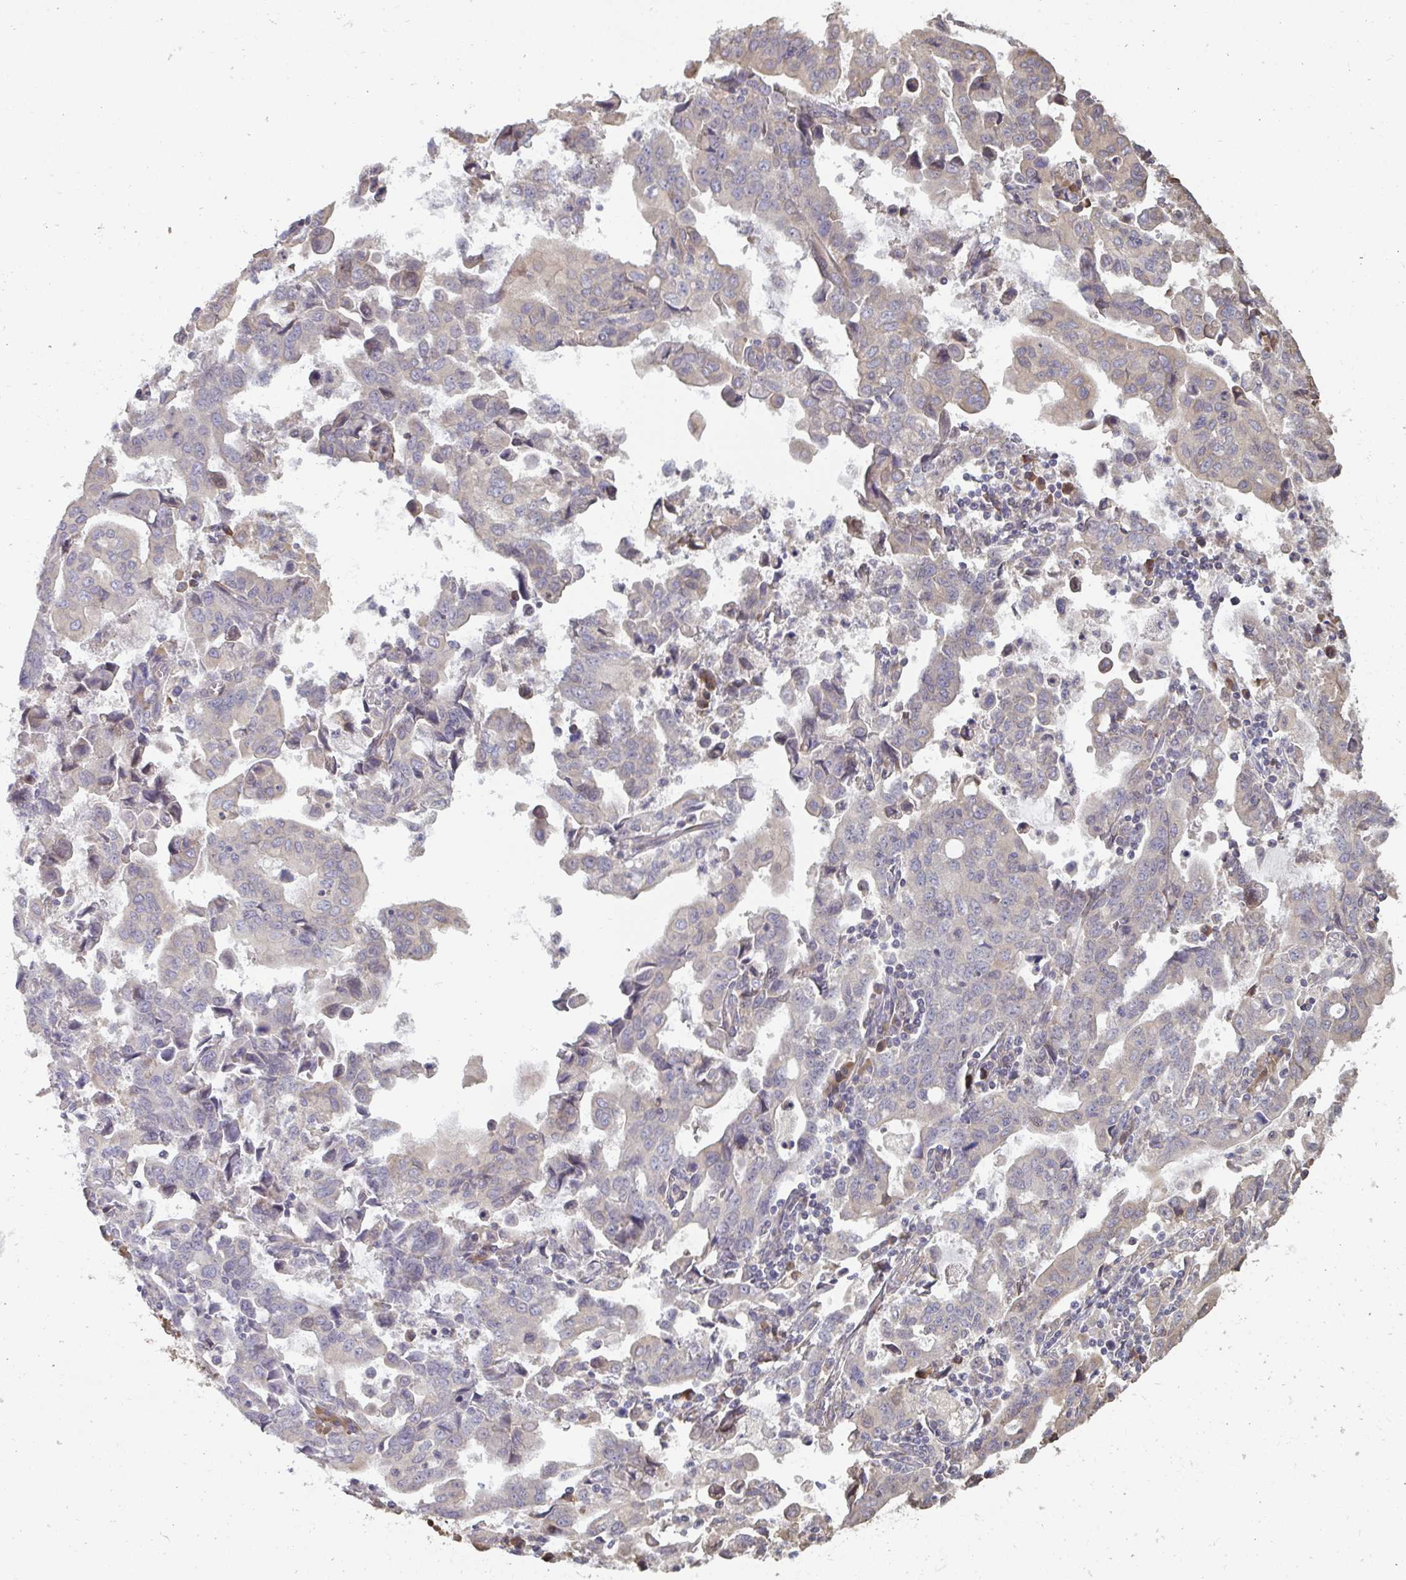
{"staining": {"intensity": "negative", "quantity": "none", "location": "none"}, "tissue": "stomach cancer", "cell_type": "Tumor cells", "image_type": "cancer", "snomed": [{"axis": "morphology", "description": "Adenocarcinoma, NOS"}, {"axis": "topography", "description": "Stomach, upper"}], "caption": "Tumor cells show no significant expression in adenocarcinoma (stomach).", "gene": "ZFYVE28", "patient": {"sex": "male", "age": 85}}